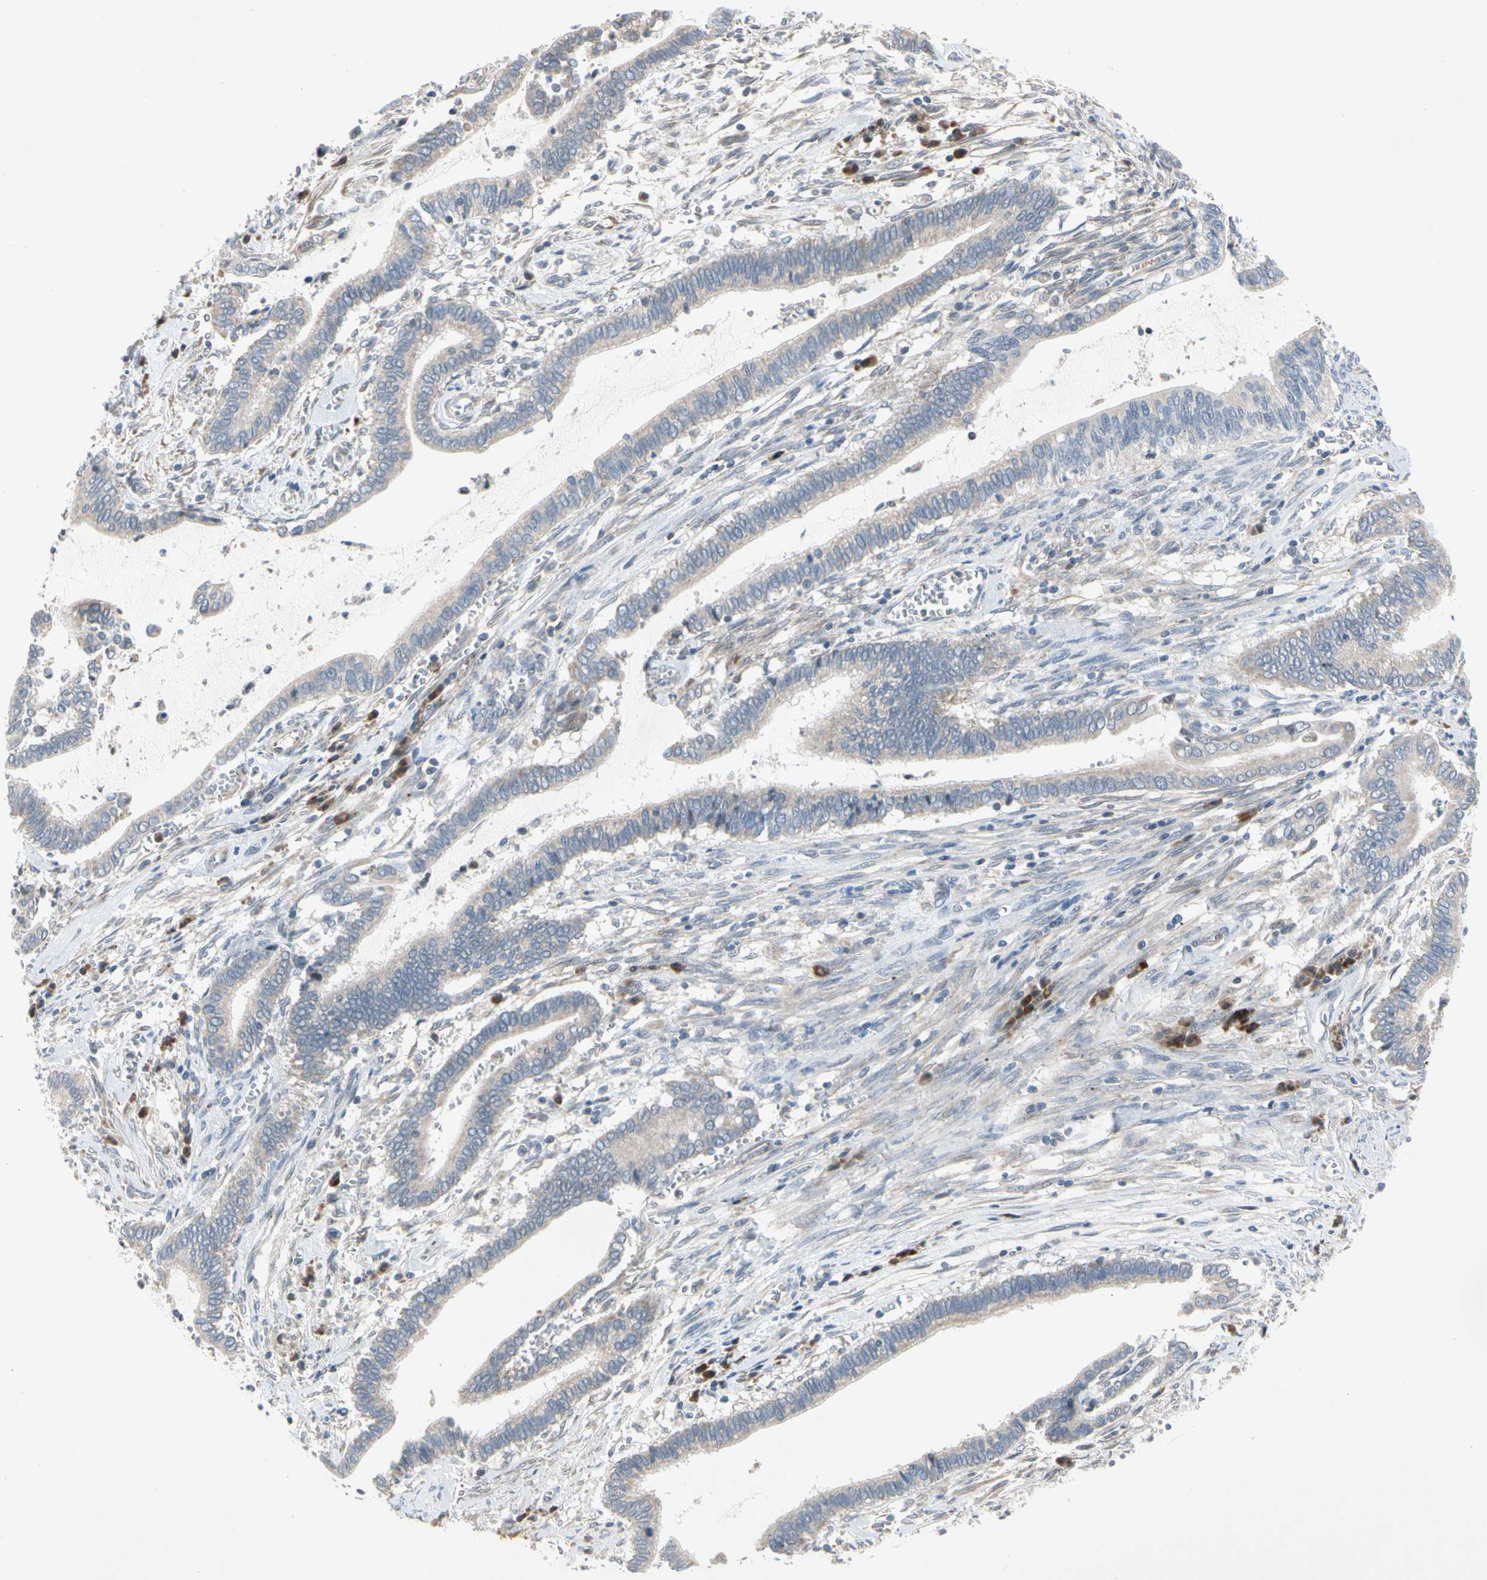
{"staining": {"intensity": "weak", "quantity": ">75%", "location": "cytoplasmic/membranous"}, "tissue": "cervical cancer", "cell_type": "Tumor cells", "image_type": "cancer", "snomed": [{"axis": "morphology", "description": "Adenocarcinoma, NOS"}, {"axis": "topography", "description": "Cervix"}], "caption": "DAB immunohistochemical staining of human cervical cancer shows weak cytoplasmic/membranous protein staining in about >75% of tumor cells.", "gene": "MARK1", "patient": {"sex": "female", "age": 44}}